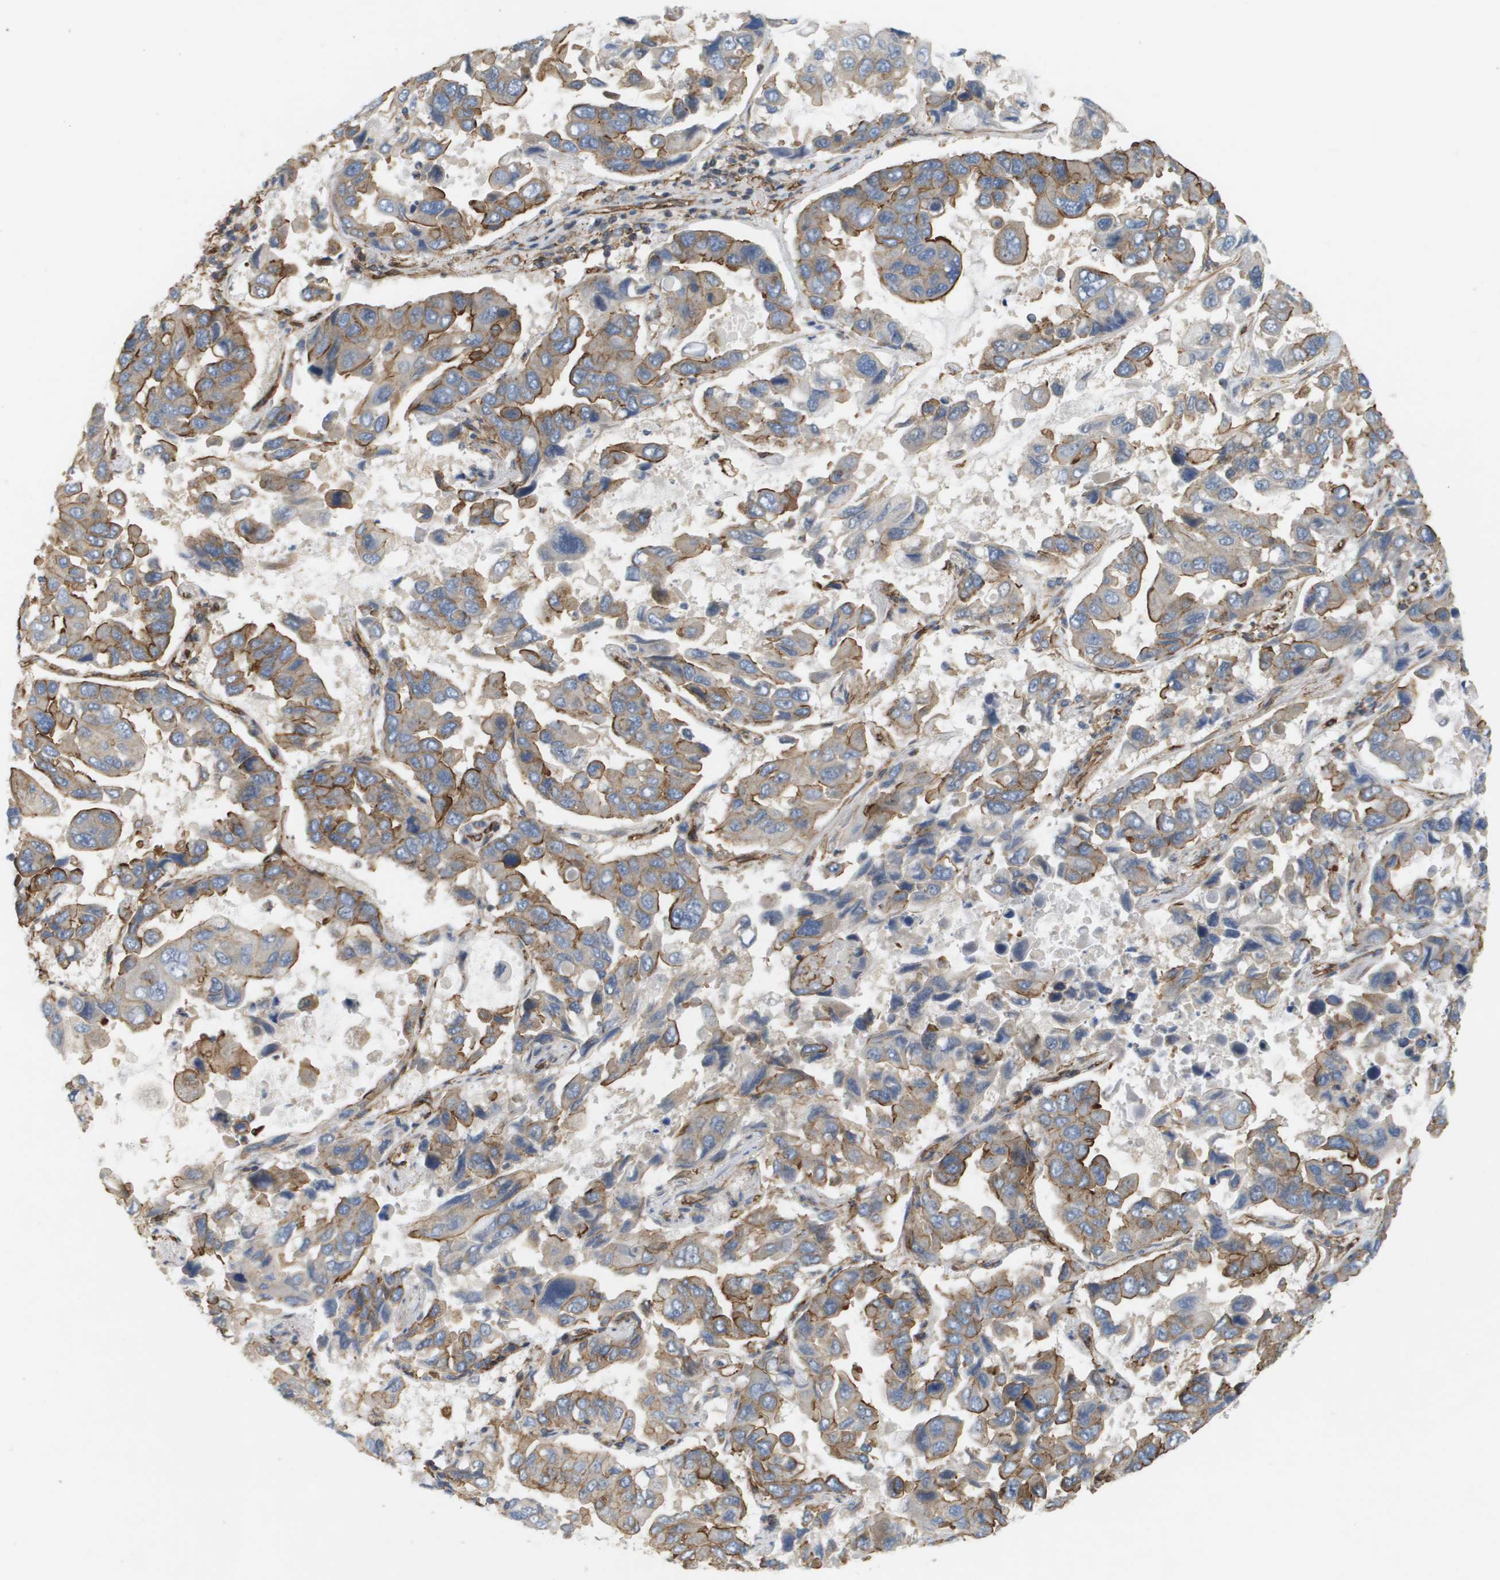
{"staining": {"intensity": "moderate", "quantity": "25%-75%", "location": "cytoplasmic/membranous"}, "tissue": "lung cancer", "cell_type": "Tumor cells", "image_type": "cancer", "snomed": [{"axis": "morphology", "description": "Adenocarcinoma, NOS"}, {"axis": "topography", "description": "Lung"}], "caption": "A micrograph of lung adenocarcinoma stained for a protein exhibits moderate cytoplasmic/membranous brown staining in tumor cells.", "gene": "SGMS2", "patient": {"sex": "male", "age": 64}}